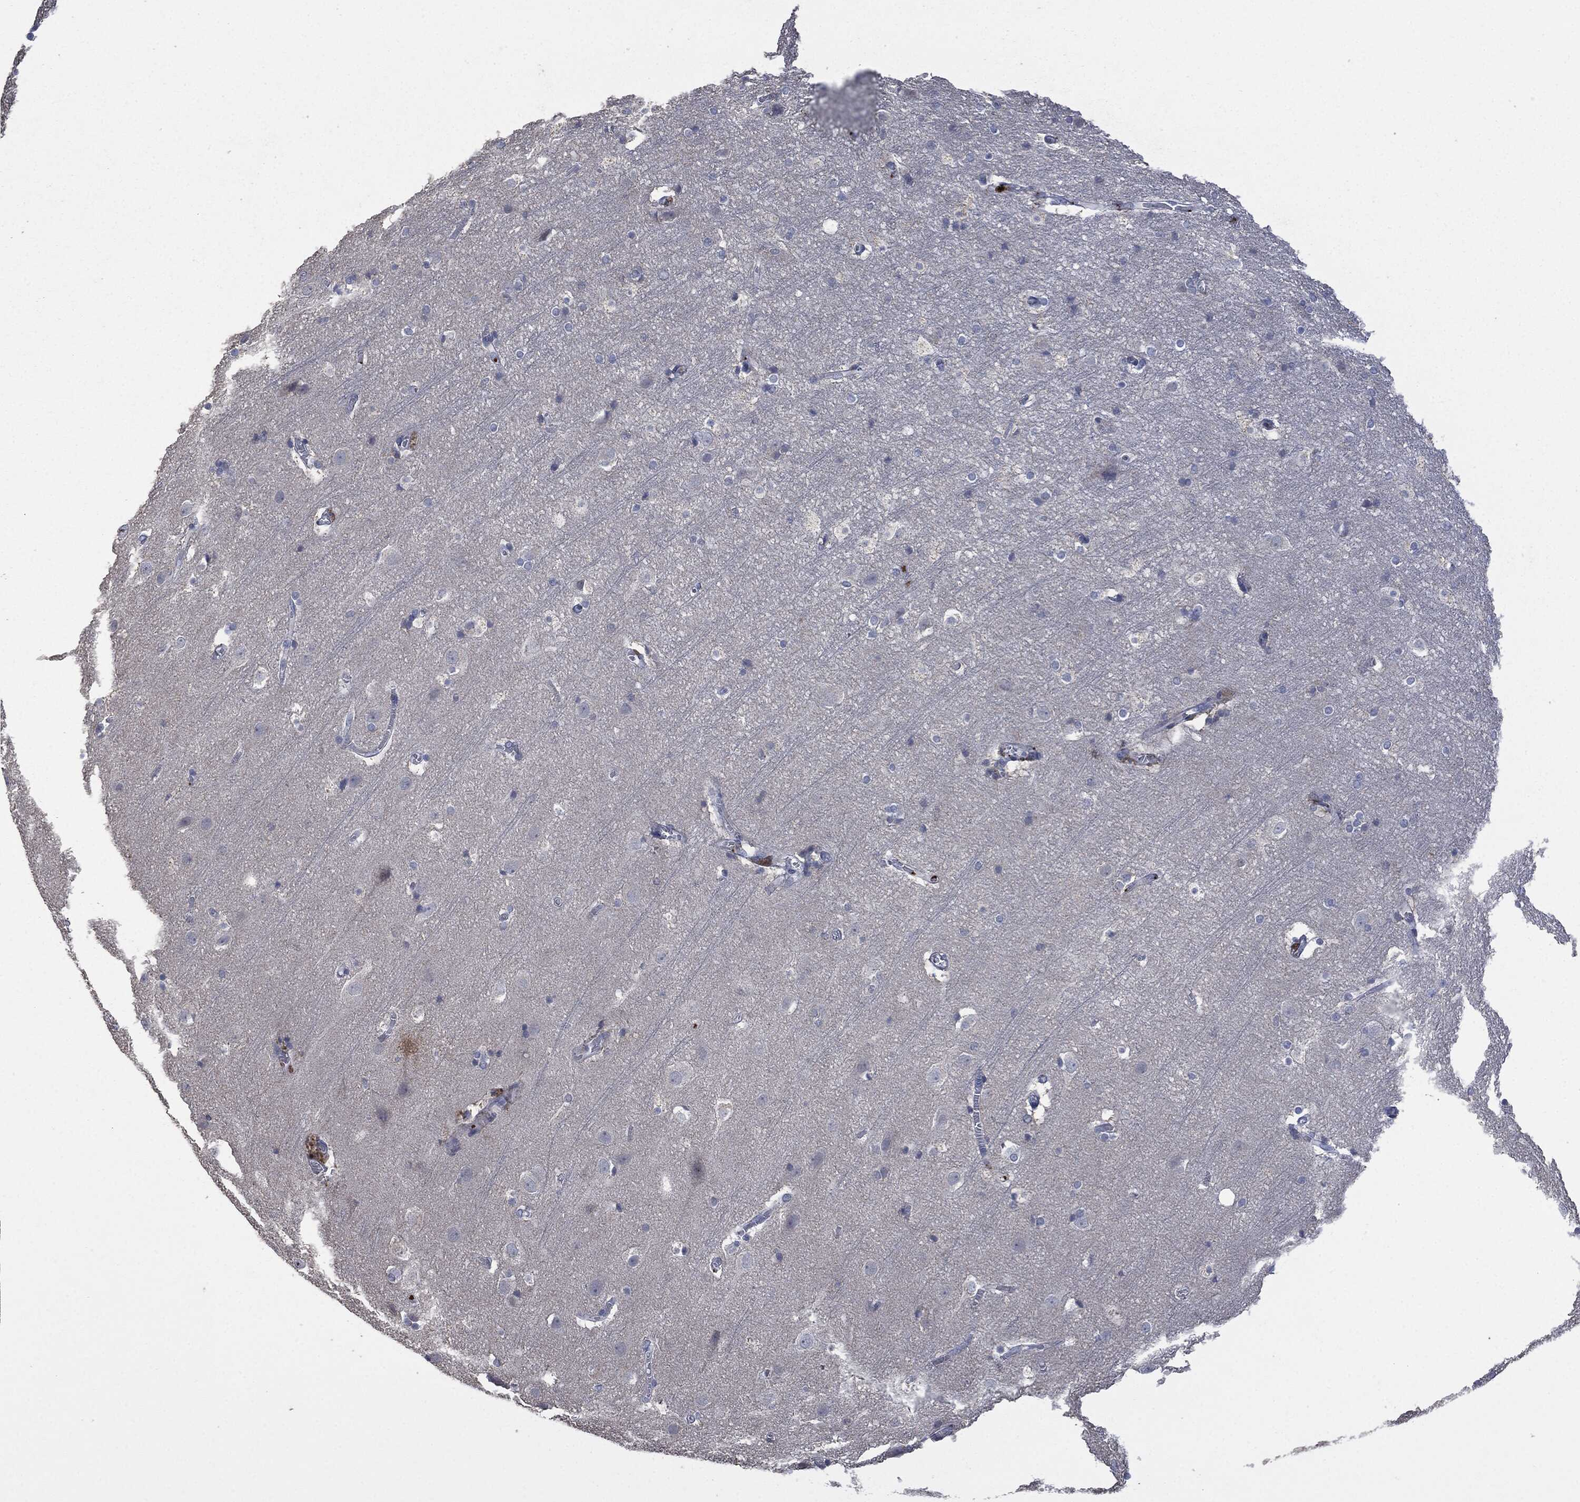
{"staining": {"intensity": "negative", "quantity": "none", "location": "none"}, "tissue": "cerebral cortex", "cell_type": "Endothelial cells", "image_type": "normal", "snomed": [{"axis": "morphology", "description": "Normal tissue, NOS"}, {"axis": "topography", "description": "Cerebral cortex"}], "caption": "The micrograph reveals no staining of endothelial cells in normal cerebral cortex. (DAB immunohistochemistry visualized using brightfield microscopy, high magnification).", "gene": "CD33", "patient": {"sex": "male", "age": 59}}